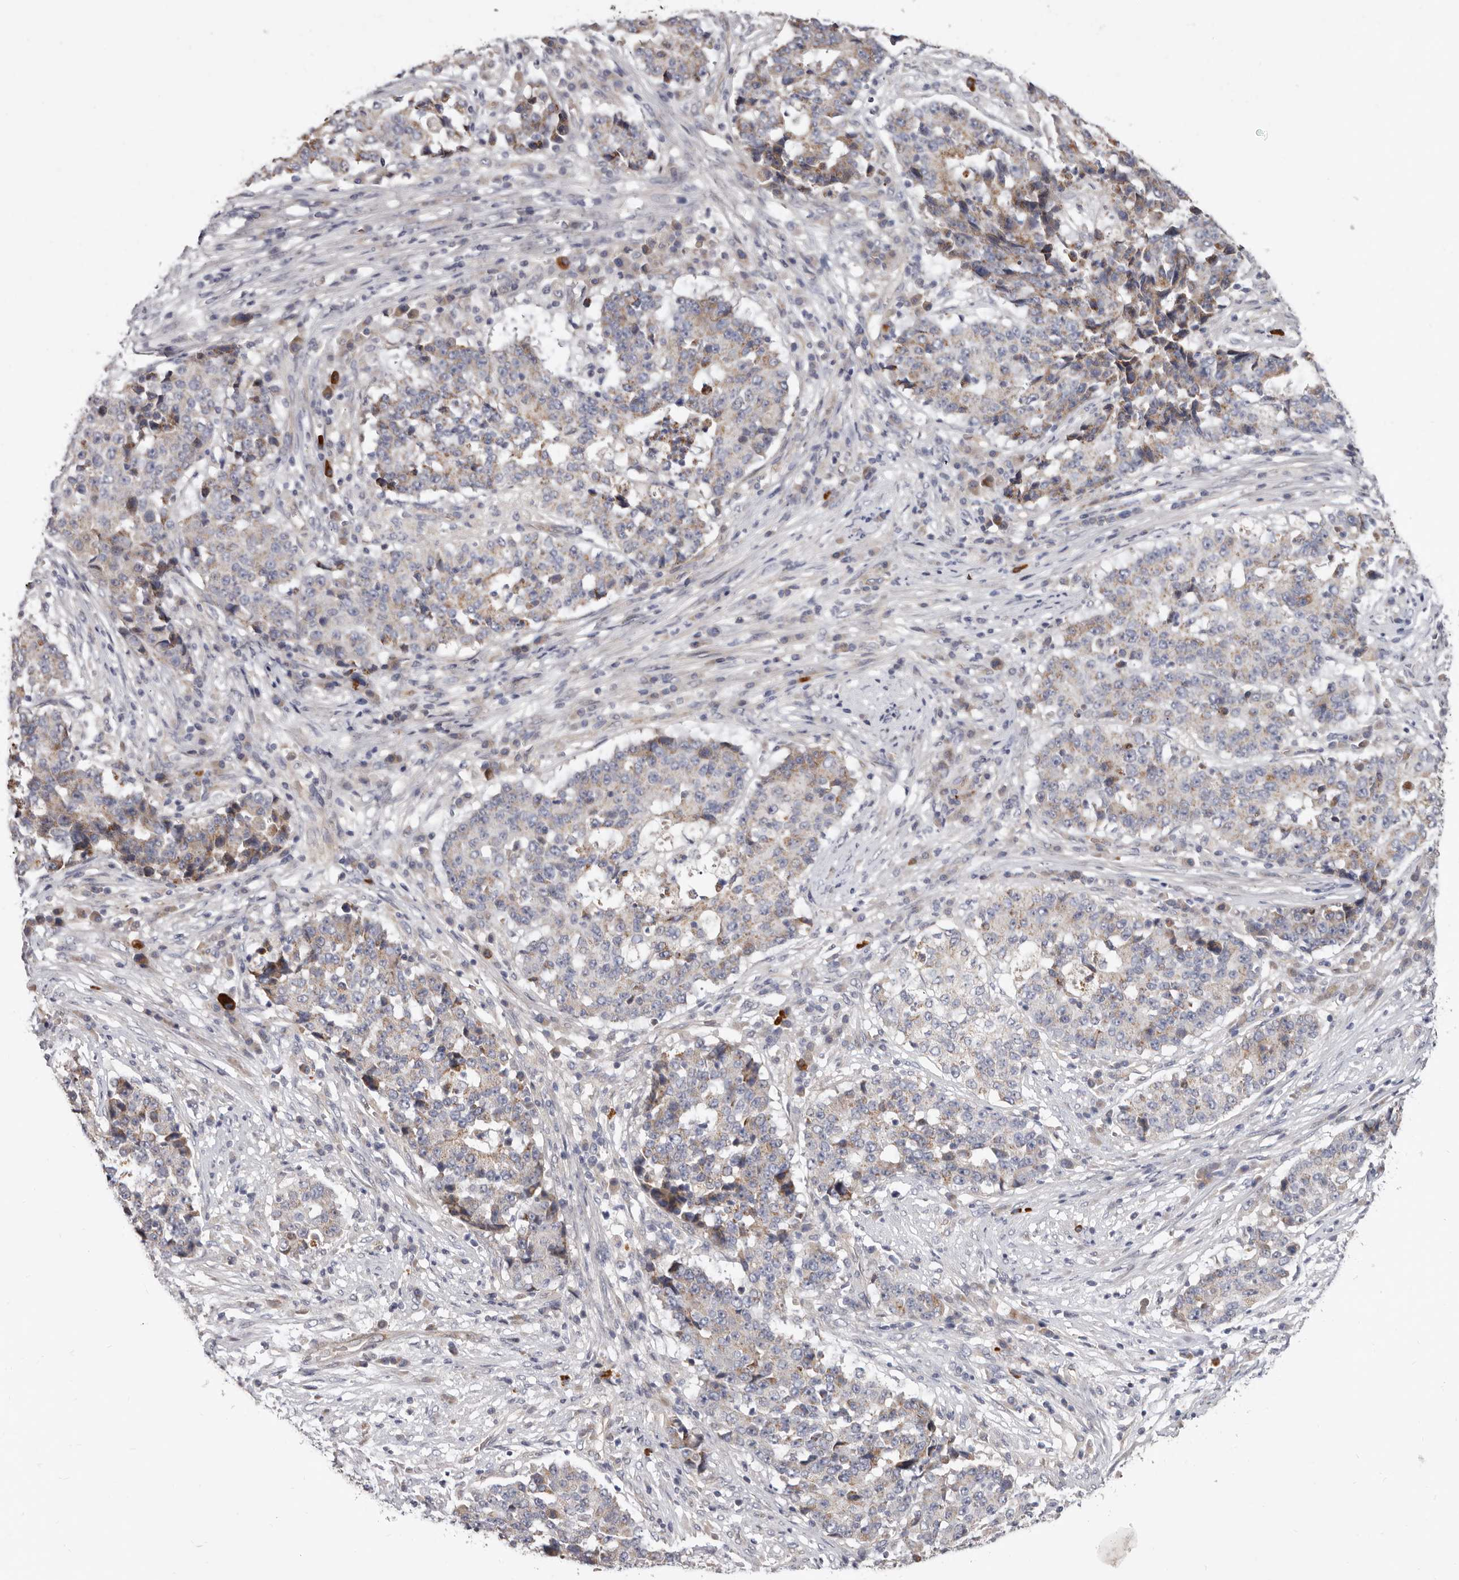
{"staining": {"intensity": "weak", "quantity": "25%-75%", "location": "cytoplasmic/membranous"}, "tissue": "stomach cancer", "cell_type": "Tumor cells", "image_type": "cancer", "snomed": [{"axis": "morphology", "description": "Adenocarcinoma, NOS"}, {"axis": "topography", "description": "Stomach"}], "caption": "Immunohistochemistry (IHC) image of human adenocarcinoma (stomach) stained for a protein (brown), which displays low levels of weak cytoplasmic/membranous expression in about 25%-75% of tumor cells.", "gene": "SPTA1", "patient": {"sex": "male", "age": 59}}